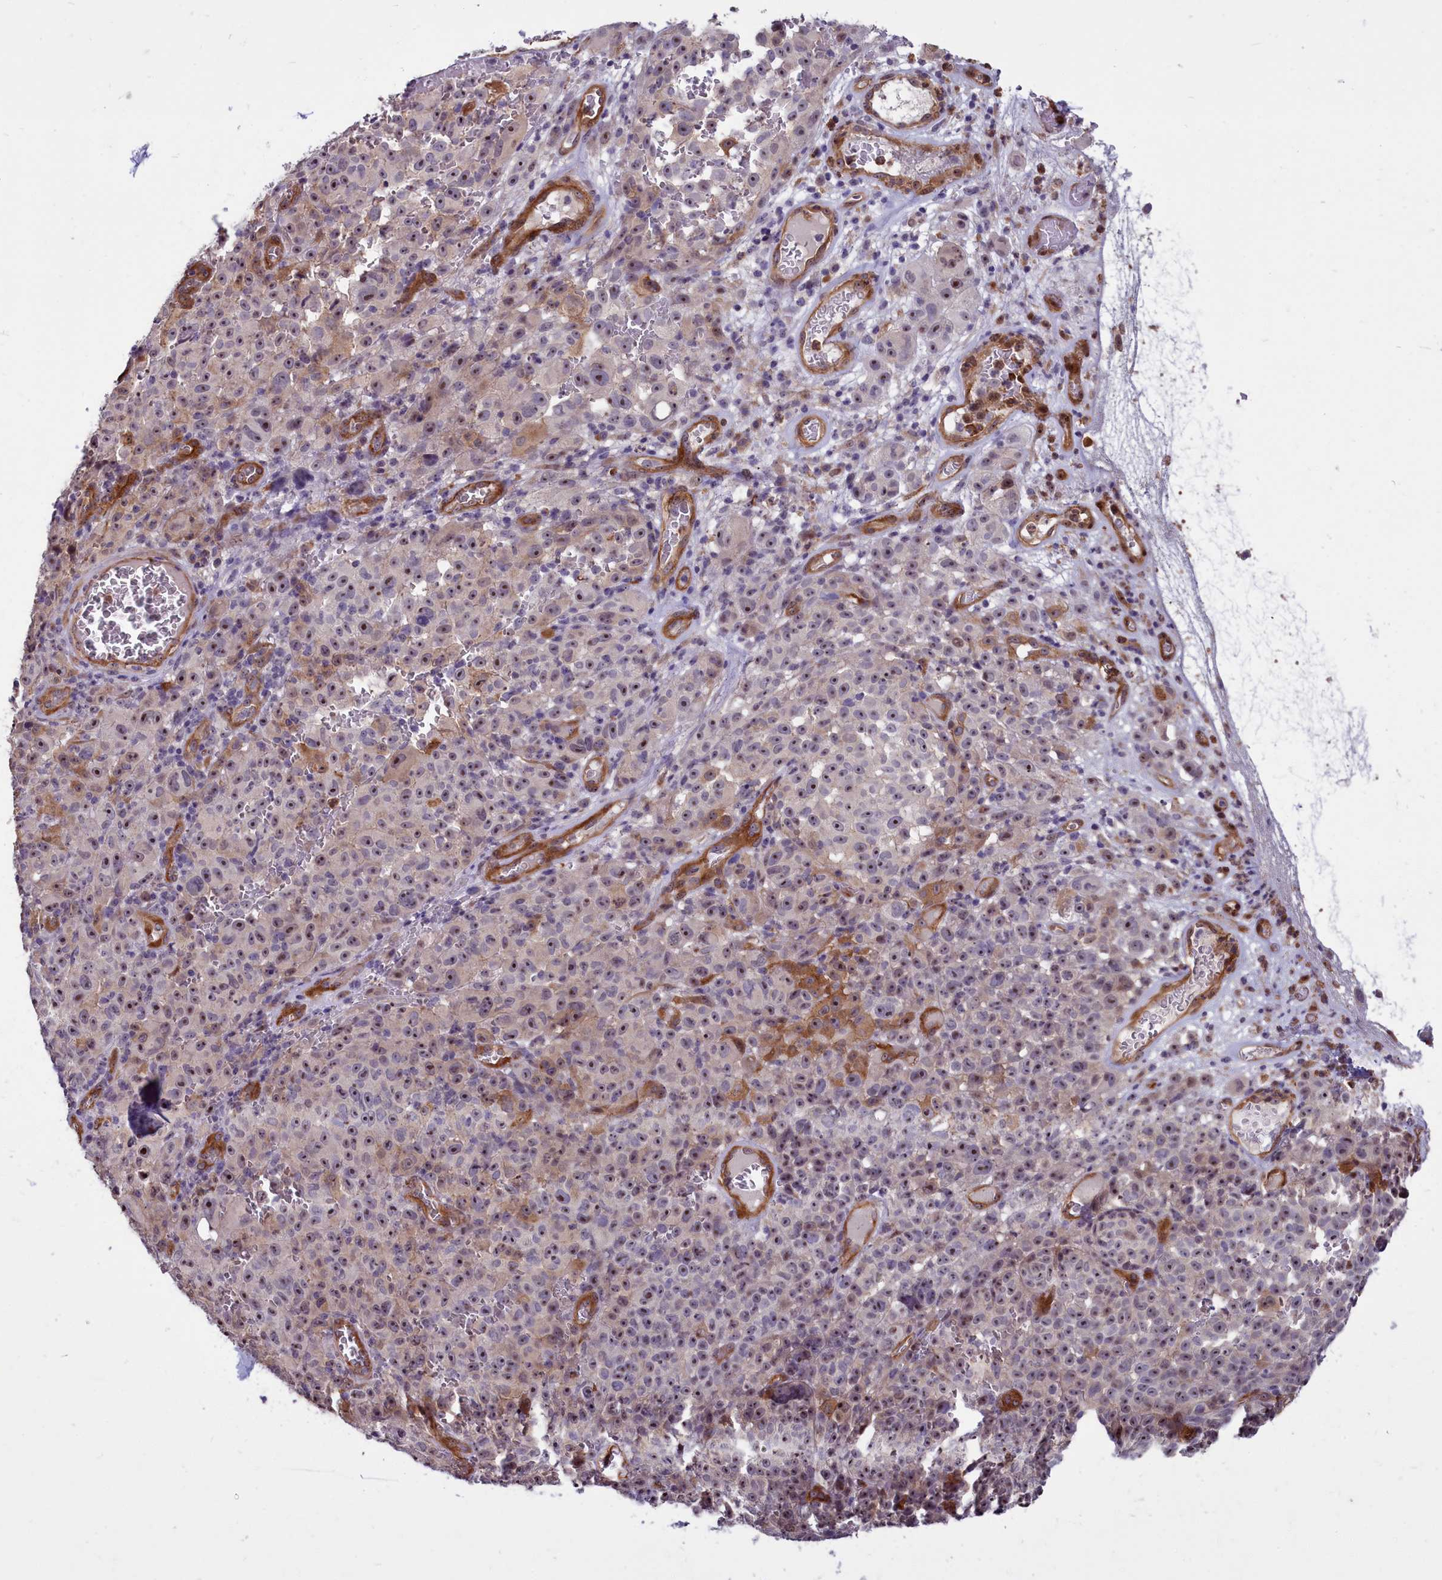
{"staining": {"intensity": "negative", "quantity": "none", "location": "none"}, "tissue": "melanoma", "cell_type": "Tumor cells", "image_type": "cancer", "snomed": [{"axis": "morphology", "description": "Malignant melanoma, NOS"}, {"axis": "topography", "description": "Skin"}], "caption": "Tumor cells are negative for brown protein staining in malignant melanoma.", "gene": "BCAR1", "patient": {"sex": "female", "age": 82}}